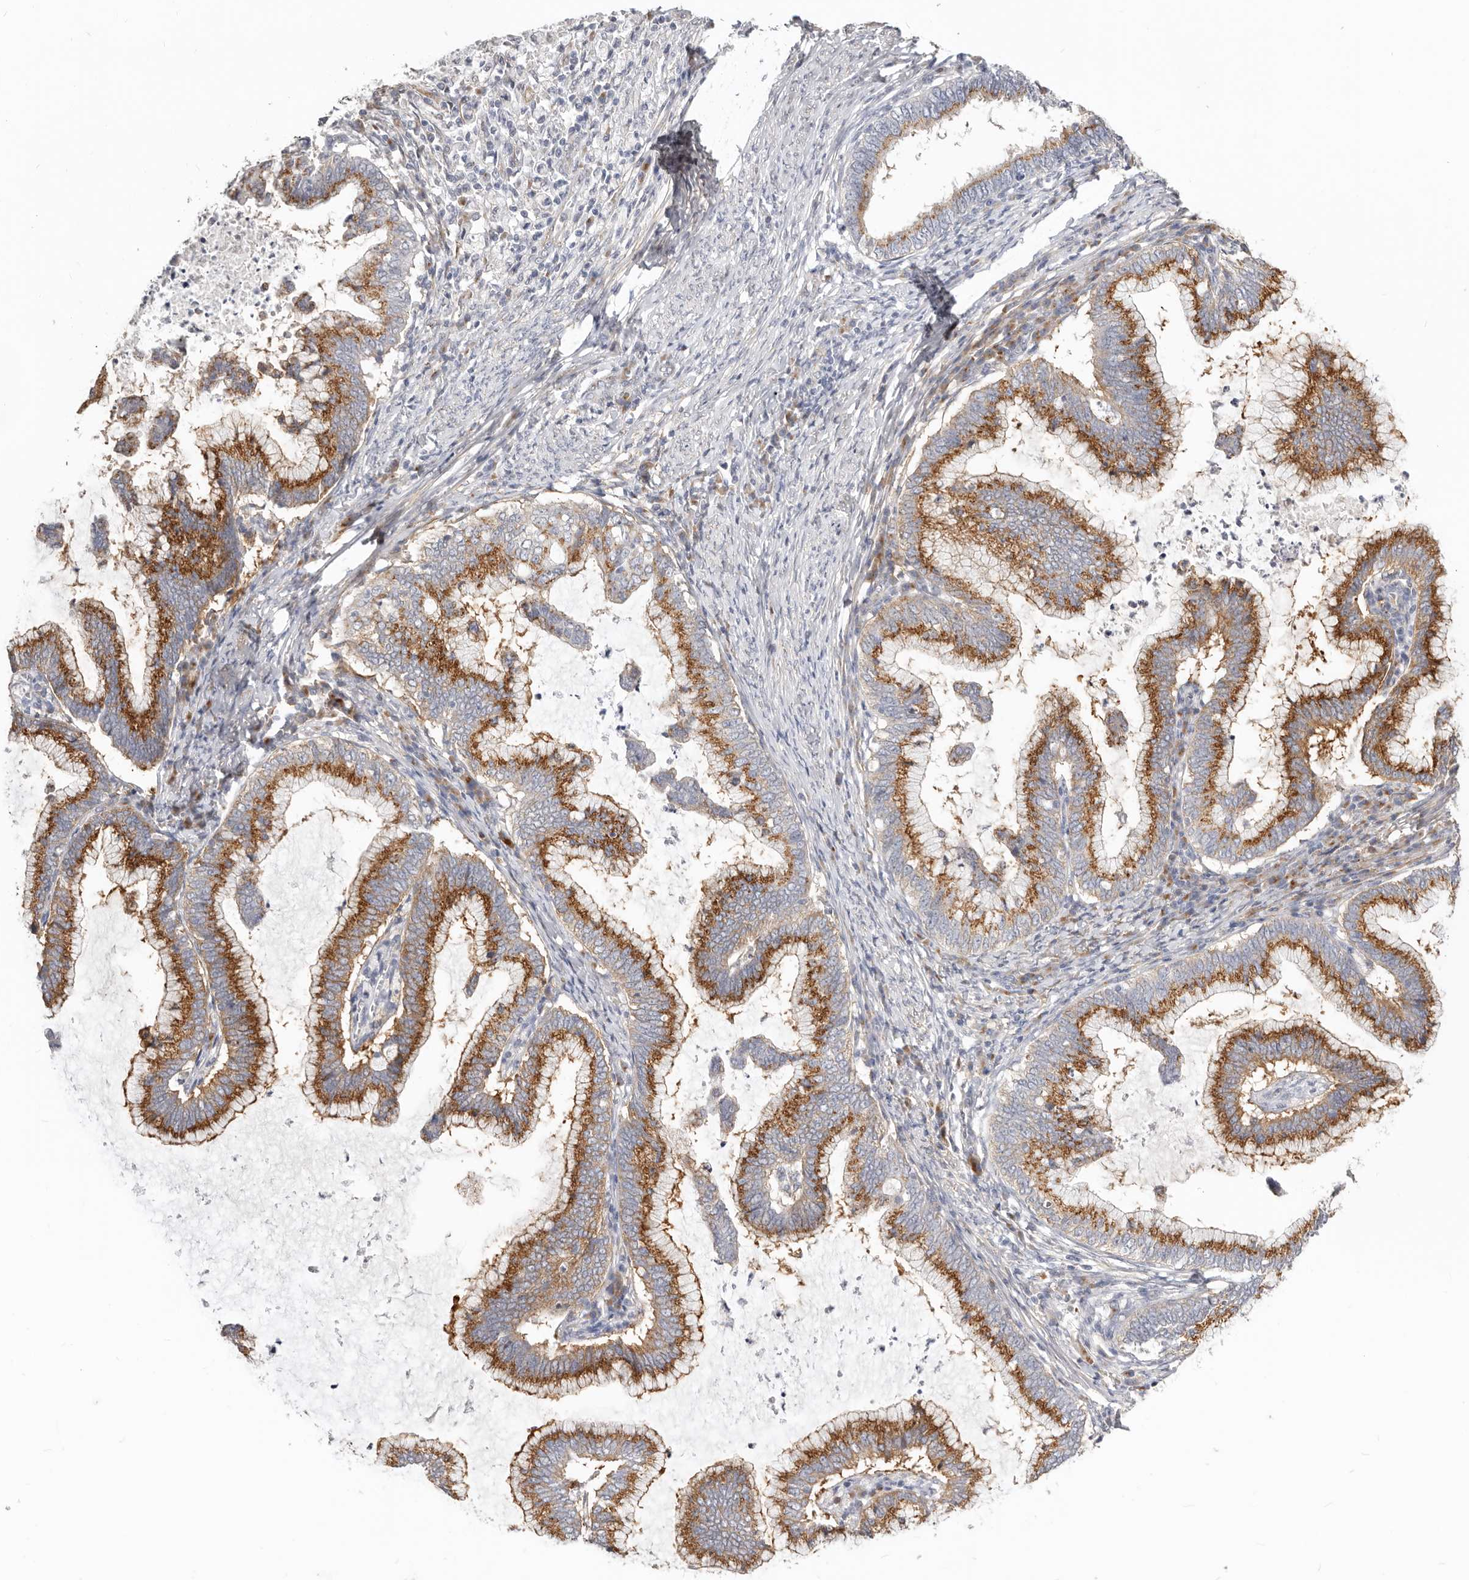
{"staining": {"intensity": "moderate", "quantity": ">75%", "location": "cytoplasmic/membranous"}, "tissue": "cervical cancer", "cell_type": "Tumor cells", "image_type": "cancer", "snomed": [{"axis": "morphology", "description": "Adenocarcinoma, NOS"}, {"axis": "topography", "description": "Cervix"}], "caption": "Cervical adenocarcinoma was stained to show a protein in brown. There is medium levels of moderate cytoplasmic/membranous staining in about >75% of tumor cells. Immunohistochemistry stains the protein in brown and the nuclei are stained blue.", "gene": "RABAC1", "patient": {"sex": "female", "age": 36}}